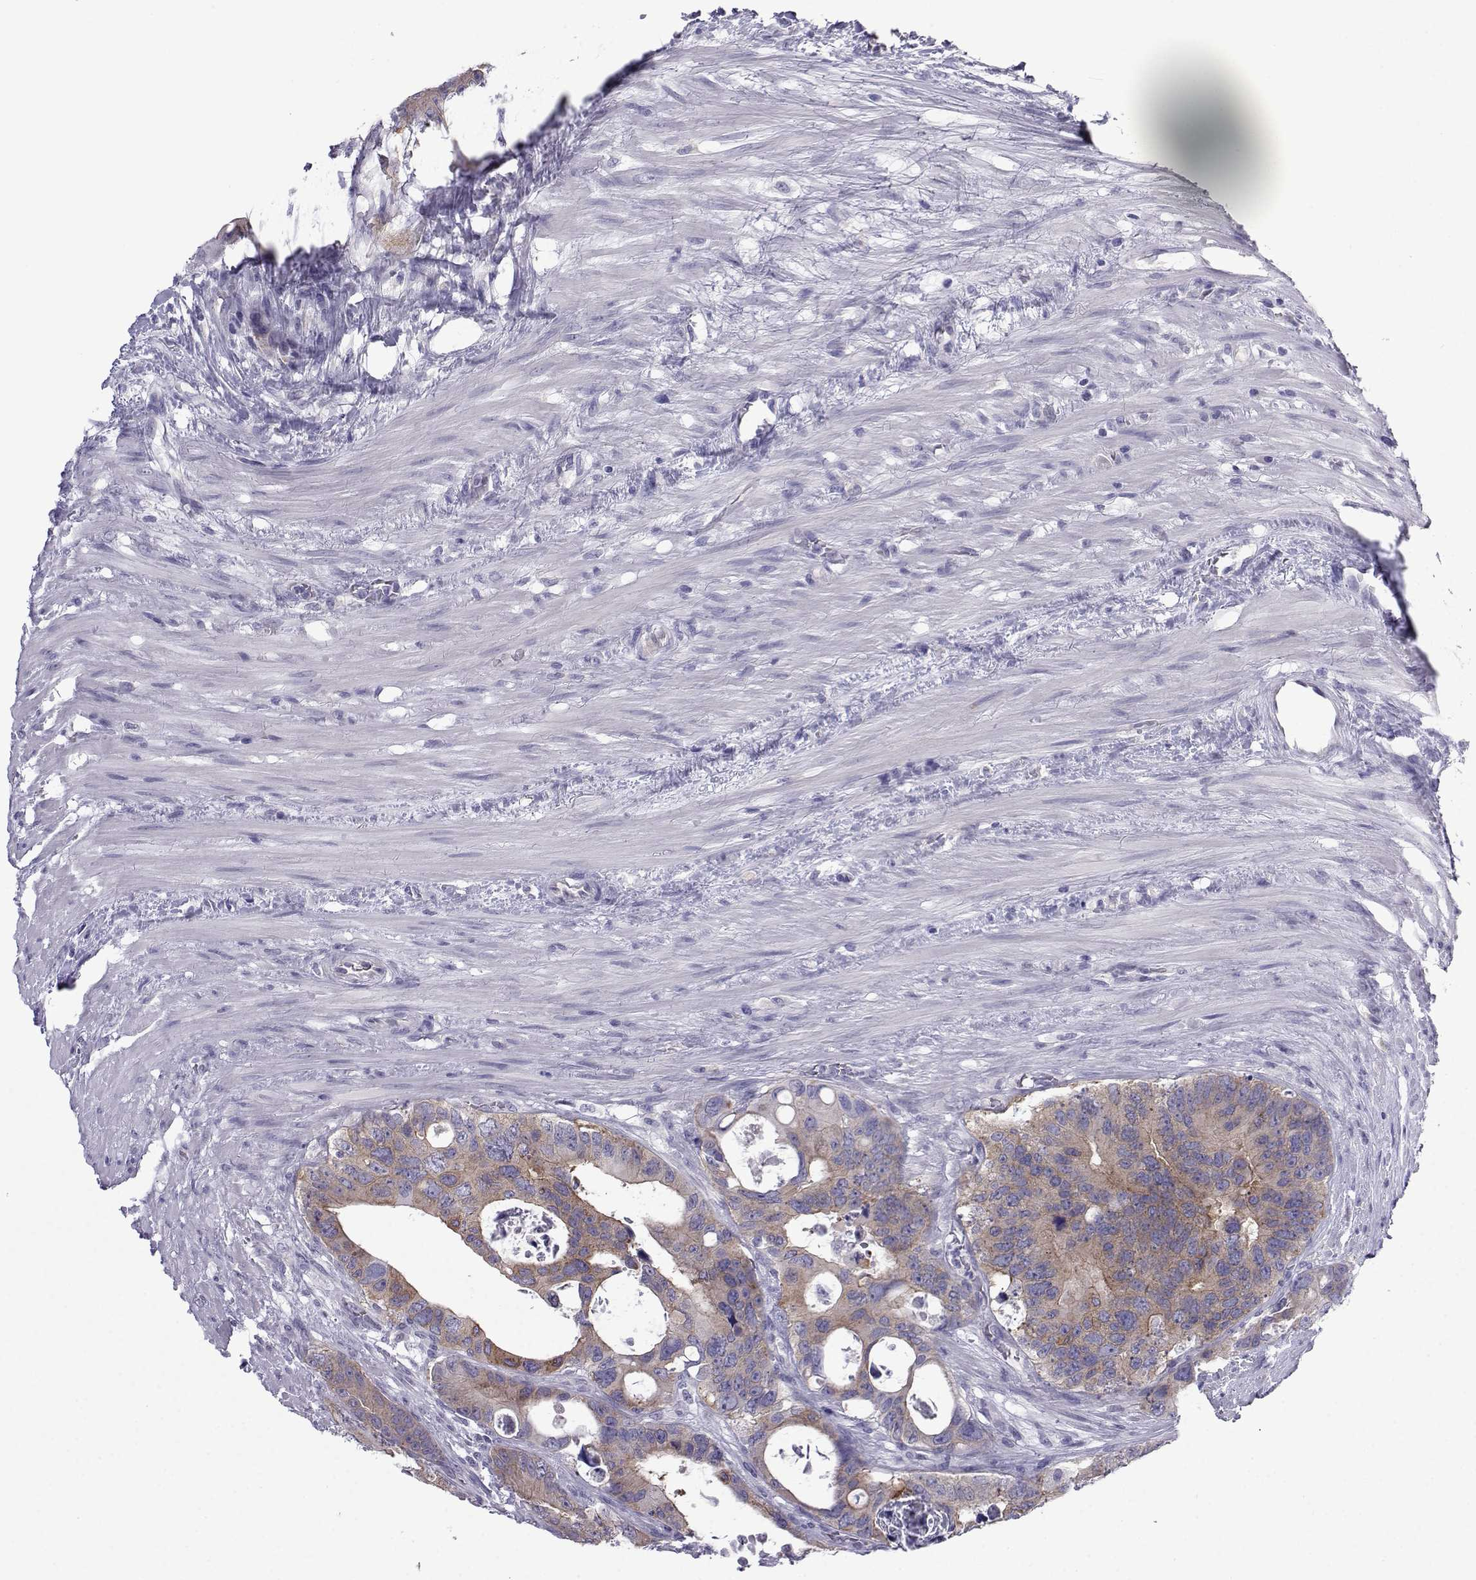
{"staining": {"intensity": "moderate", "quantity": "25%-75%", "location": "cytoplasmic/membranous"}, "tissue": "colorectal cancer", "cell_type": "Tumor cells", "image_type": "cancer", "snomed": [{"axis": "morphology", "description": "Adenocarcinoma, NOS"}, {"axis": "topography", "description": "Rectum"}], "caption": "Tumor cells exhibit moderate cytoplasmic/membranous expression in about 25%-75% of cells in colorectal adenocarcinoma.", "gene": "COL22A1", "patient": {"sex": "male", "age": 64}}